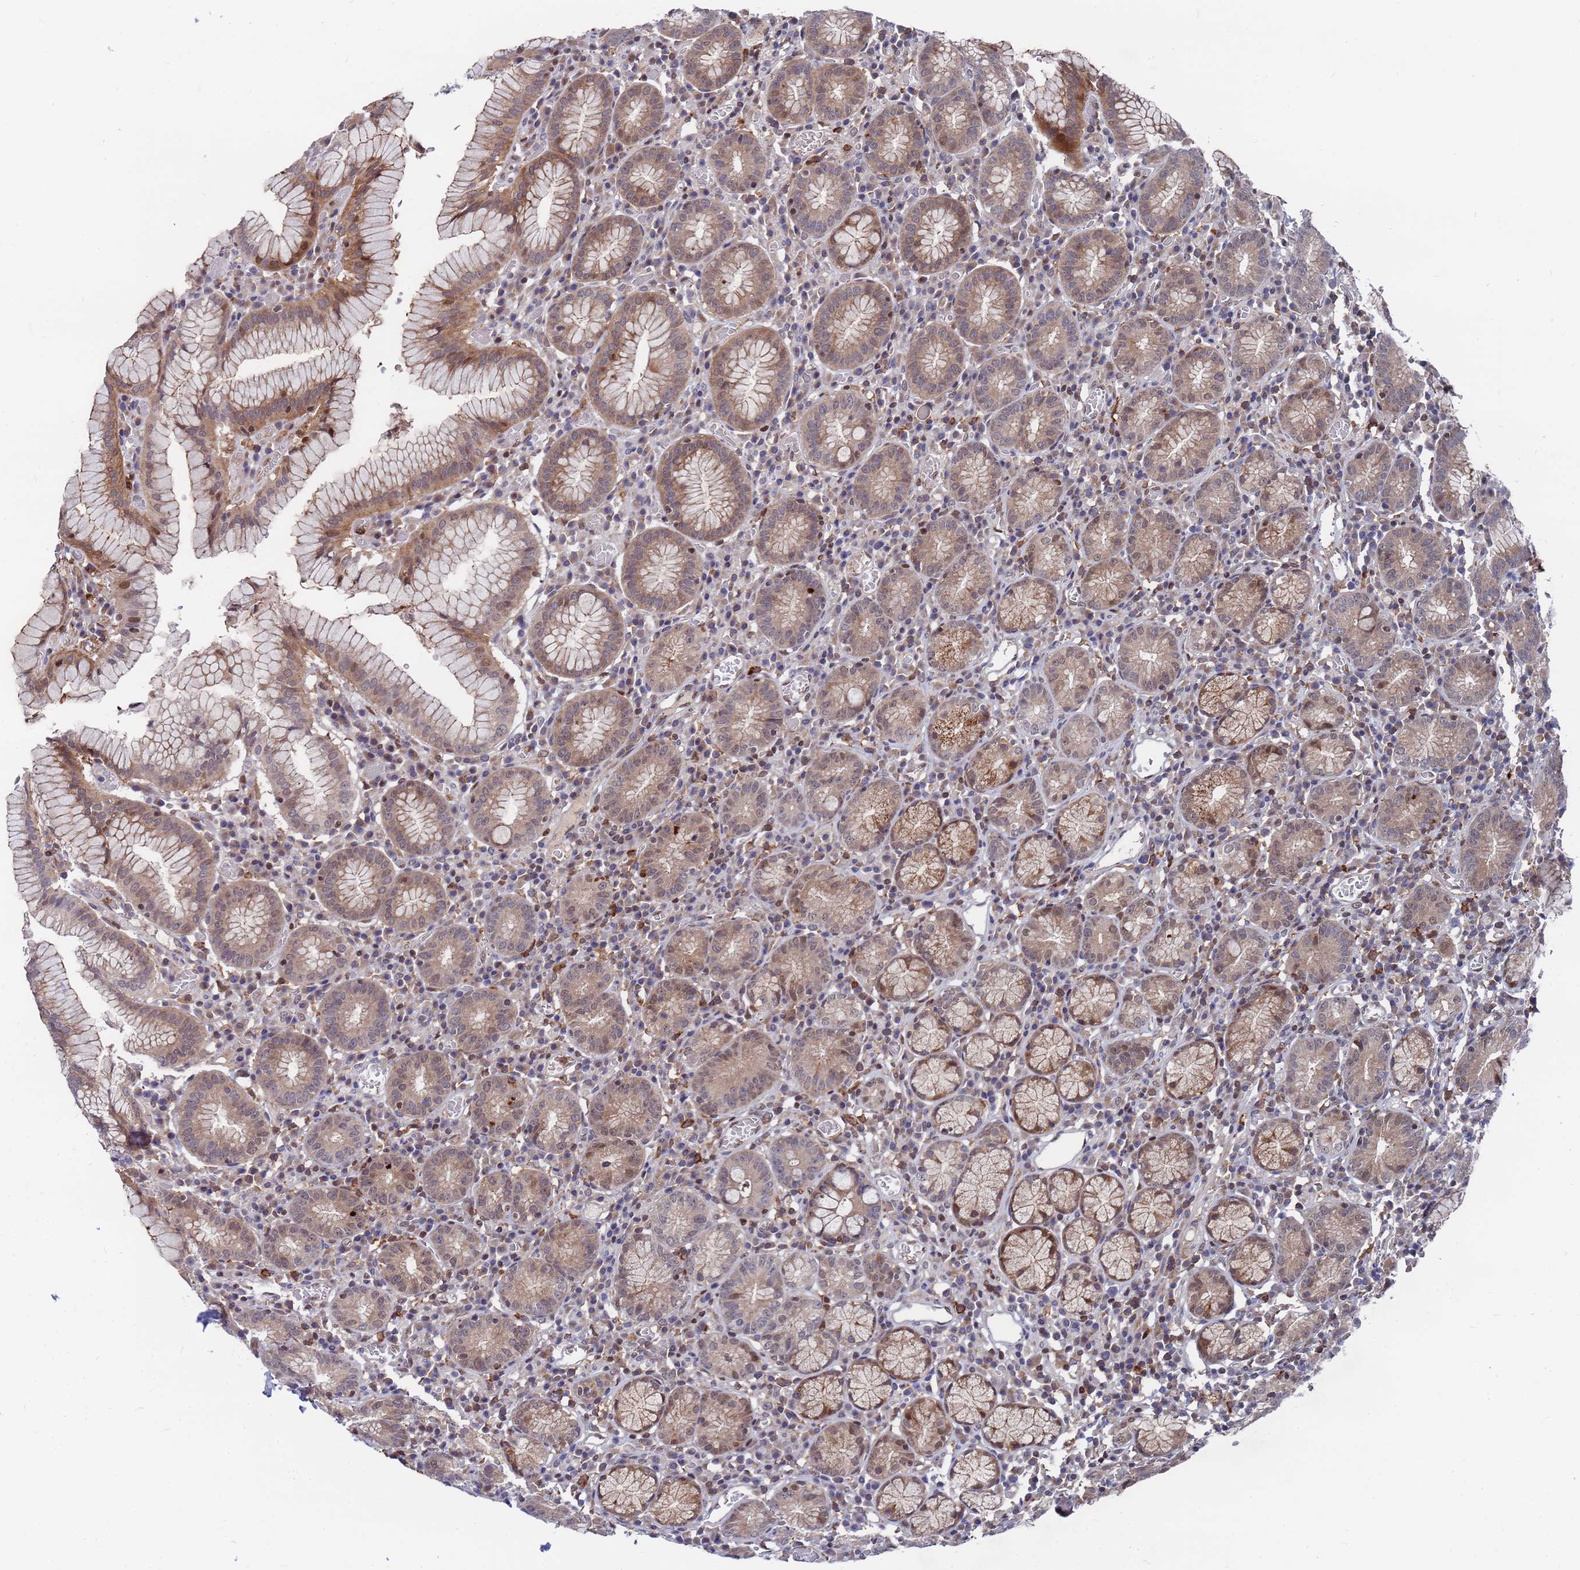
{"staining": {"intensity": "moderate", "quantity": ">75%", "location": "cytoplasmic/membranous"}, "tissue": "stomach", "cell_type": "Glandular cells", "image_type": "normal", "snomed": [{"axis": "morphology", "description": "Normal tissue, NOS"}, {"axis": "topography", "description": "Stomach"}], "caption": "IHC (DAB (3,3'-diaminobenzidine)) staining of benign stomach displays moderate cytoplasmic/membranous protein positivity in approximately >75% of glandular cells.", "gene": "TMBIM6", "patient": {"sex": "male", "age": 55}}